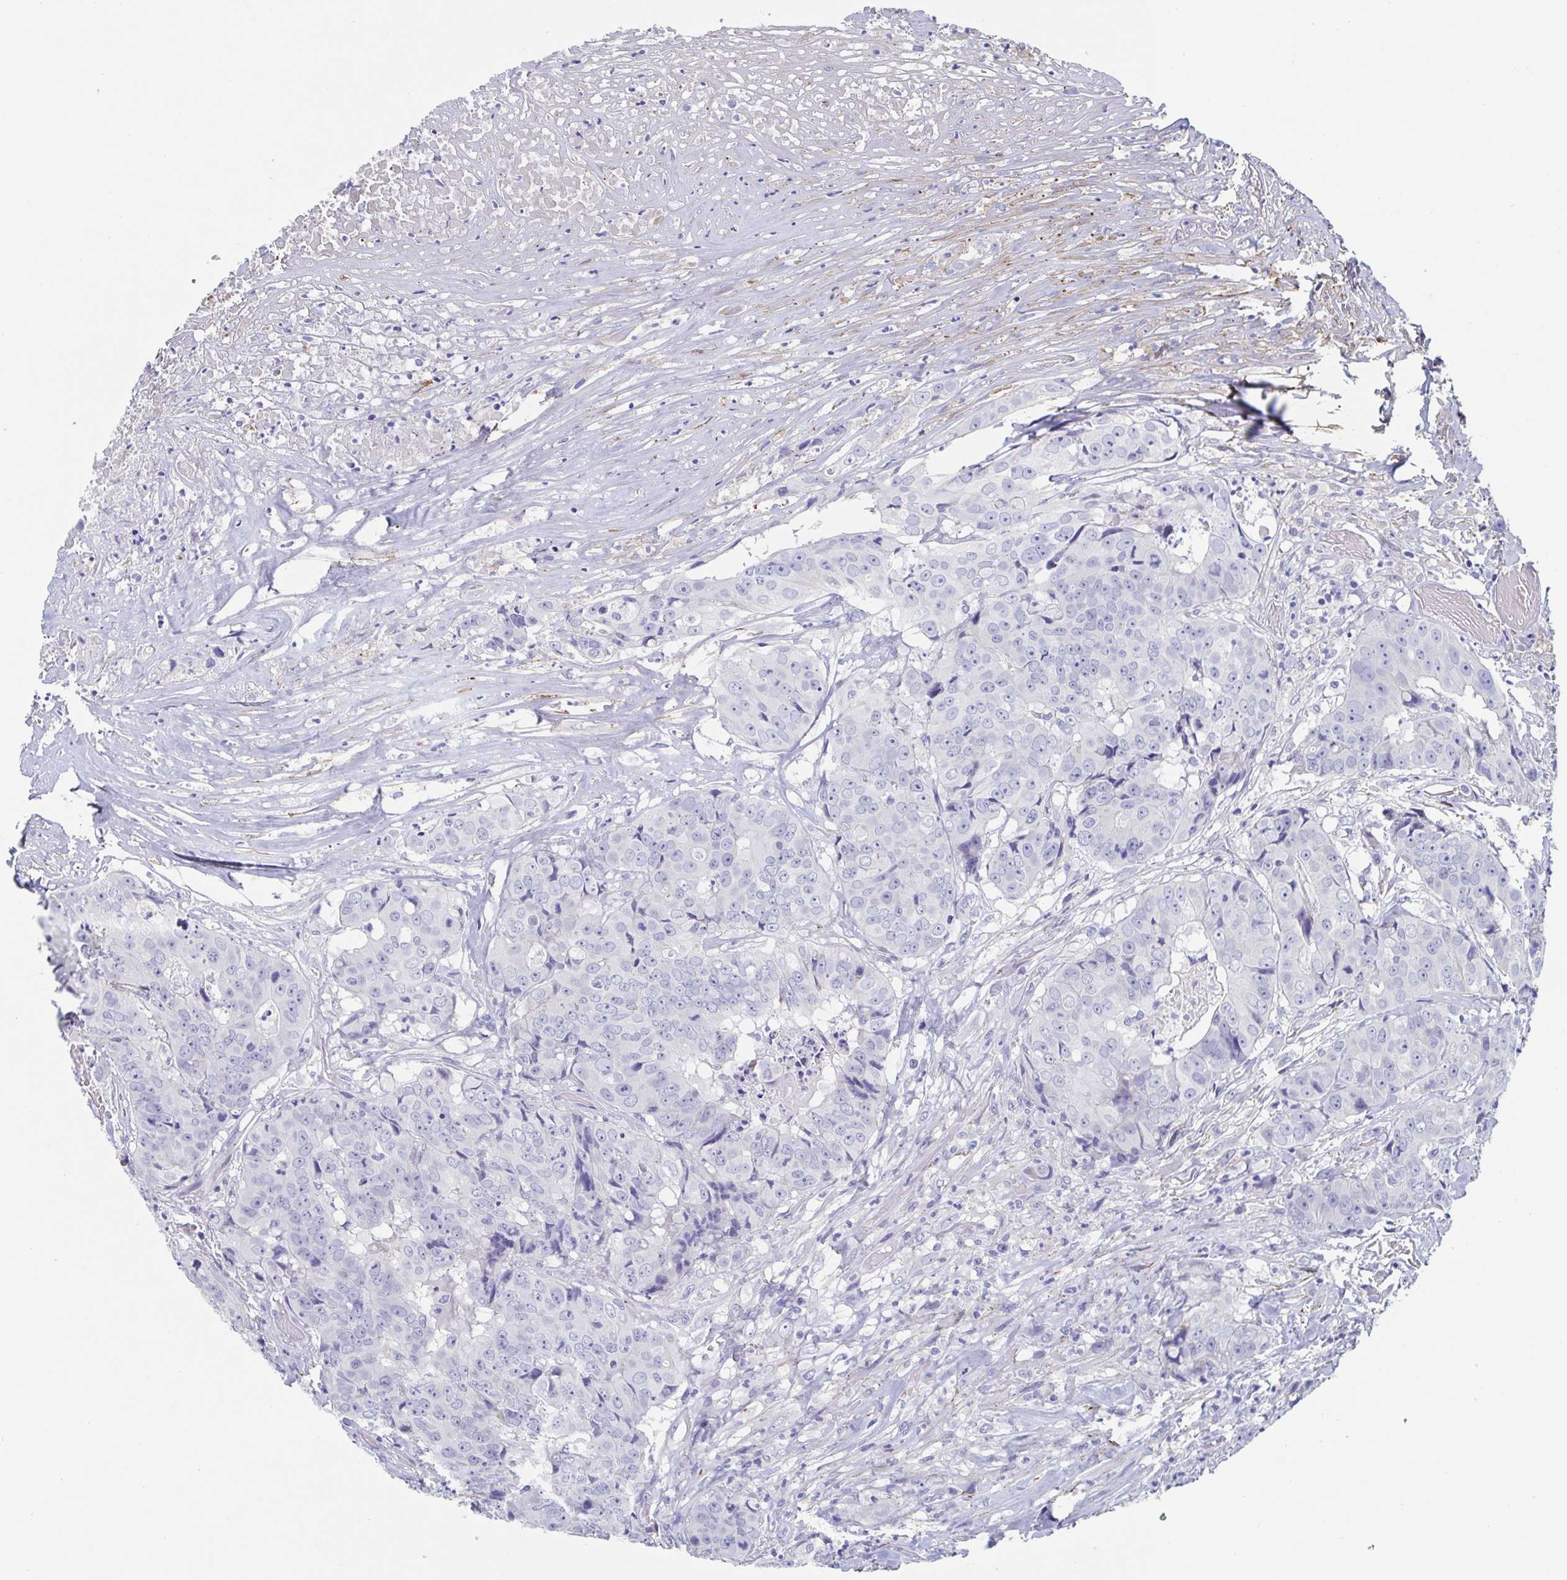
{"staining": {"intensity": "negative", "quantity": "none", "location": "none"}, "tissue": "colorectal cancer", "cell_type": "Tumor cells", "image_type": "cancer", "snomed": [{"axis": "morphology", "description": "Adenocarcinoma, NOS"}, {"axis": "topography", "description": "Rectum"}], "caption": "Tumor cells show no significant protein expression in colorectal adenocarcinoma.", "gene": "CDH2", "patient": {"sex": "female", "age": 62}}